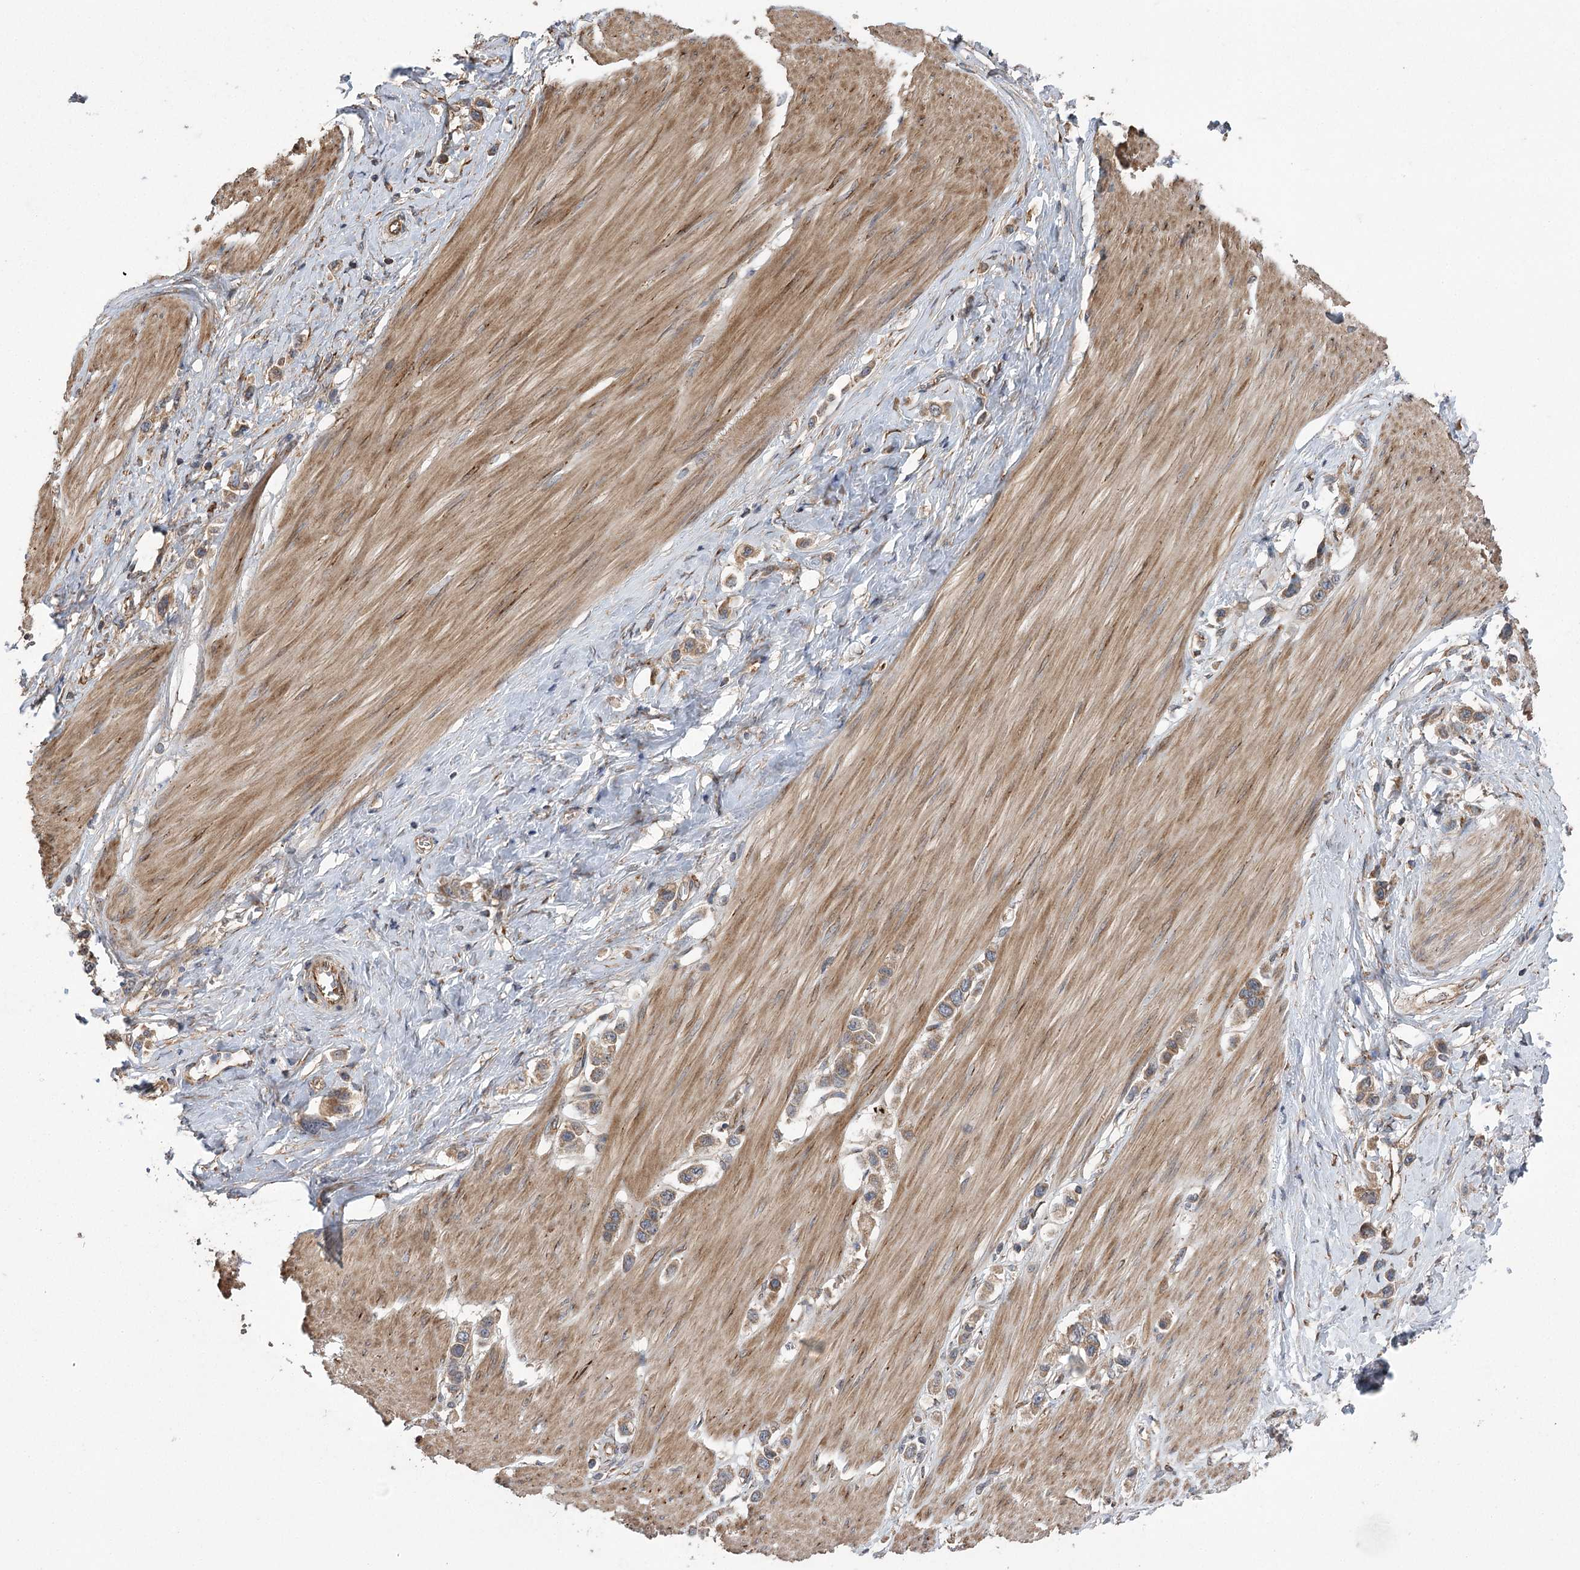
{"staining": {"intensity": "moderate", "quantity": ">75%", "location": "cytoplasmic/membranous"}, "tissue": "stomach cancer", "cell_type": "Tumor cells", "image_type": "cancer", "snomed": [{"axis": "morphology", "description": "Adenocarcinoma, NOS"}, {"axis": "topography", "description": "Stomach"}], "caption": "Immunohistochemistry of human stomach cancer displays medium levels of moderate cytoplasmic/membranous positivity in approximately >75% of tumor cells.", "gene": "RWDD4", "patient": {"sex": "female", "age": 65}}